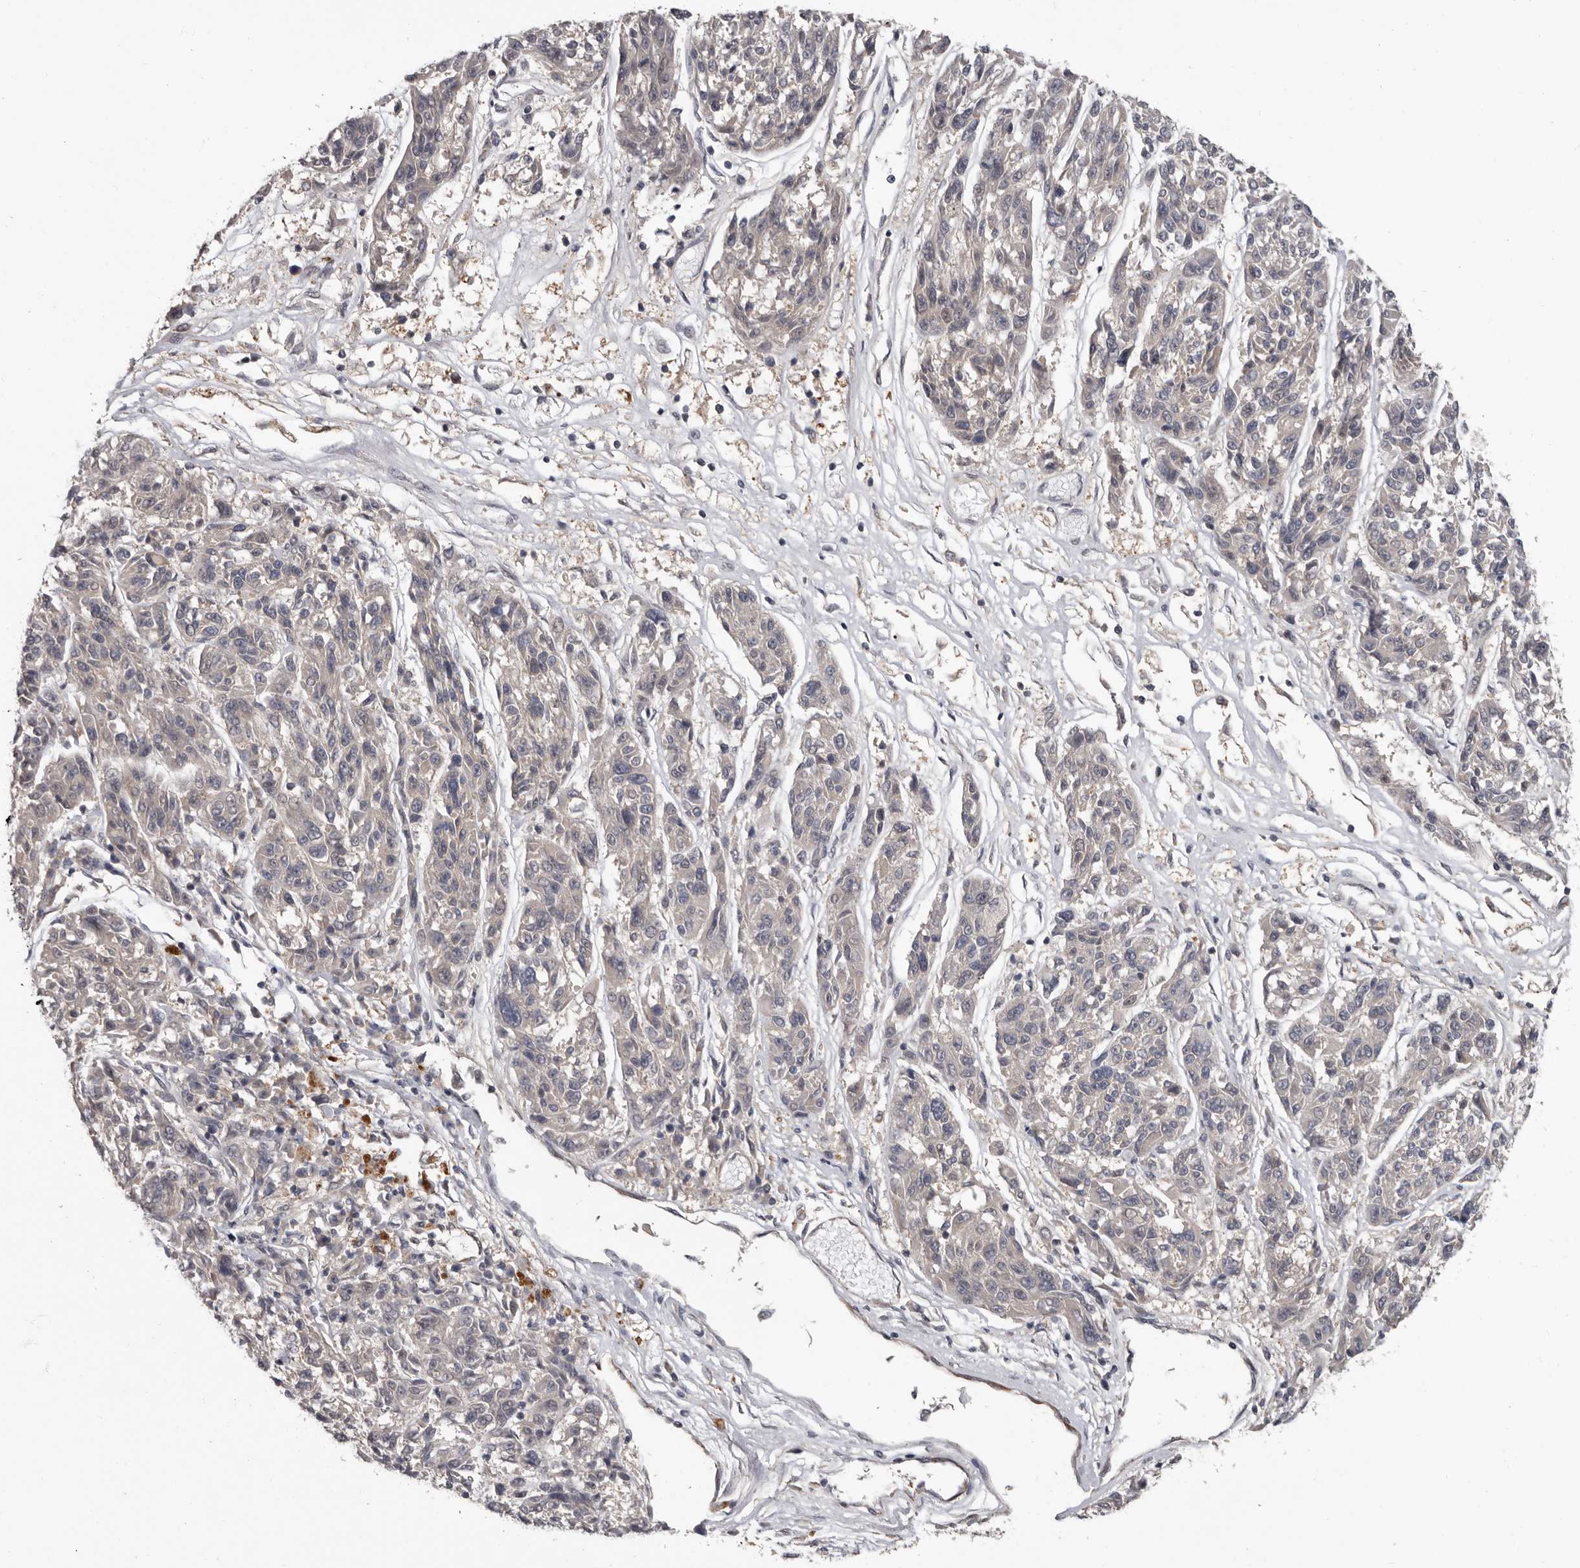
{"staining": {"intensity": "negative", "quantity": "none", "location": "none"}, "tissue": "melanoma", "cell_type": "Tumor cells", "image_type": "cancer", "snomed": [{"axis": "morphology", "description": "Malignant melanoma, NOS"}, {"axis": "topography", "description": "Skin"}], "caption": "Histopathology image shows no significant protein positivity in tumor cells of malignant melanoma.", "gene": "FGFR4", "patient": {"sex": "male", "age": 53}}